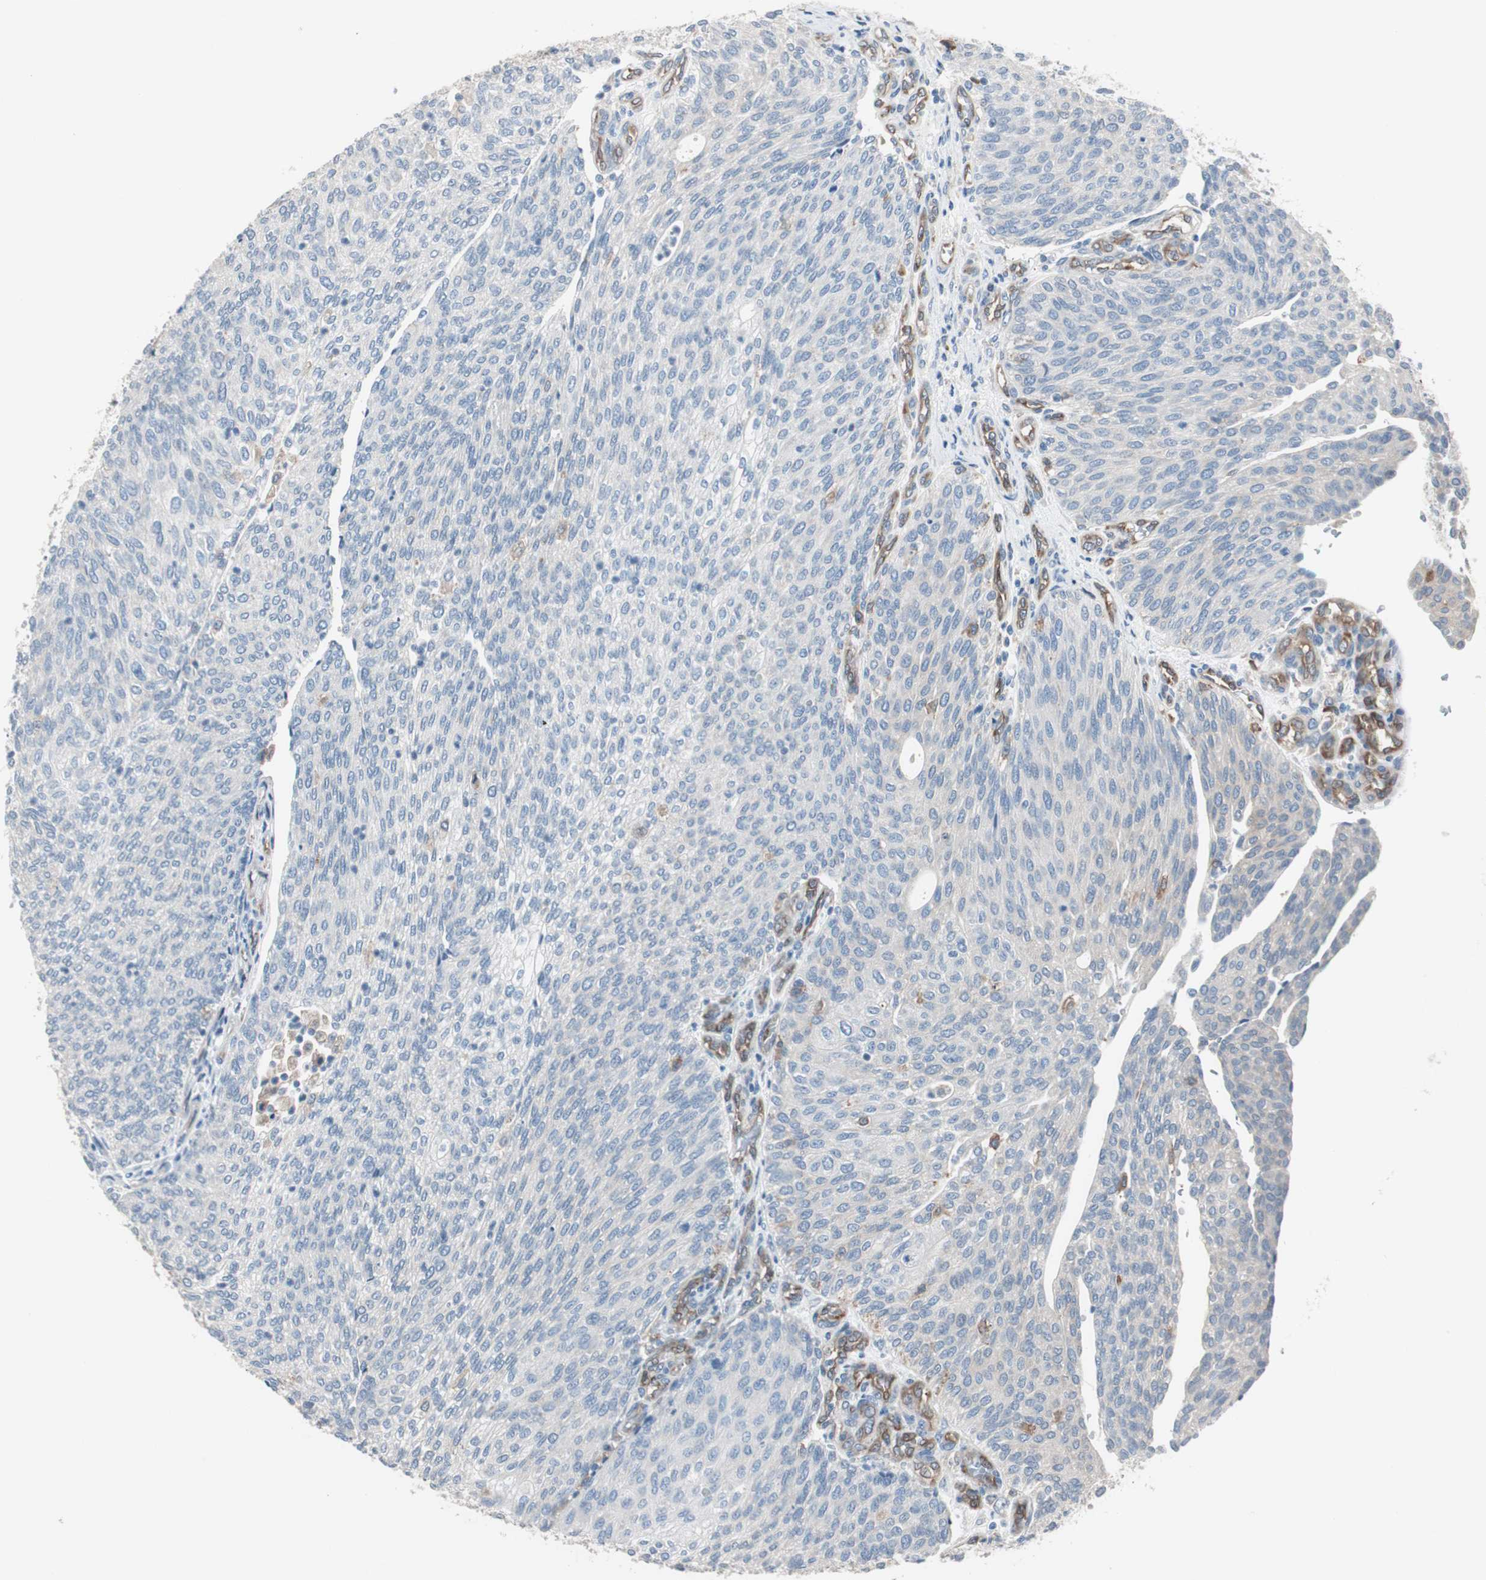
{"staining": {"intensity": "negative", "quantity": "none", "location": "none"}, "tissue": "urothelial cancer", "cell_type": "Tumor cells", "image_type": "cancer", "snomed": [{"axis": "morphology", "description": "Urothelial carcinoma, Low grade"}, {"axis": "topography", "description": "Urinary bladder"}], "caption": "High power microscopy image of an IHC image of urothelial cancer, revealing no significant positivity in tumor cells.", "gene": "SWAP70", "patient": {"sex": "female", "age": 79}}